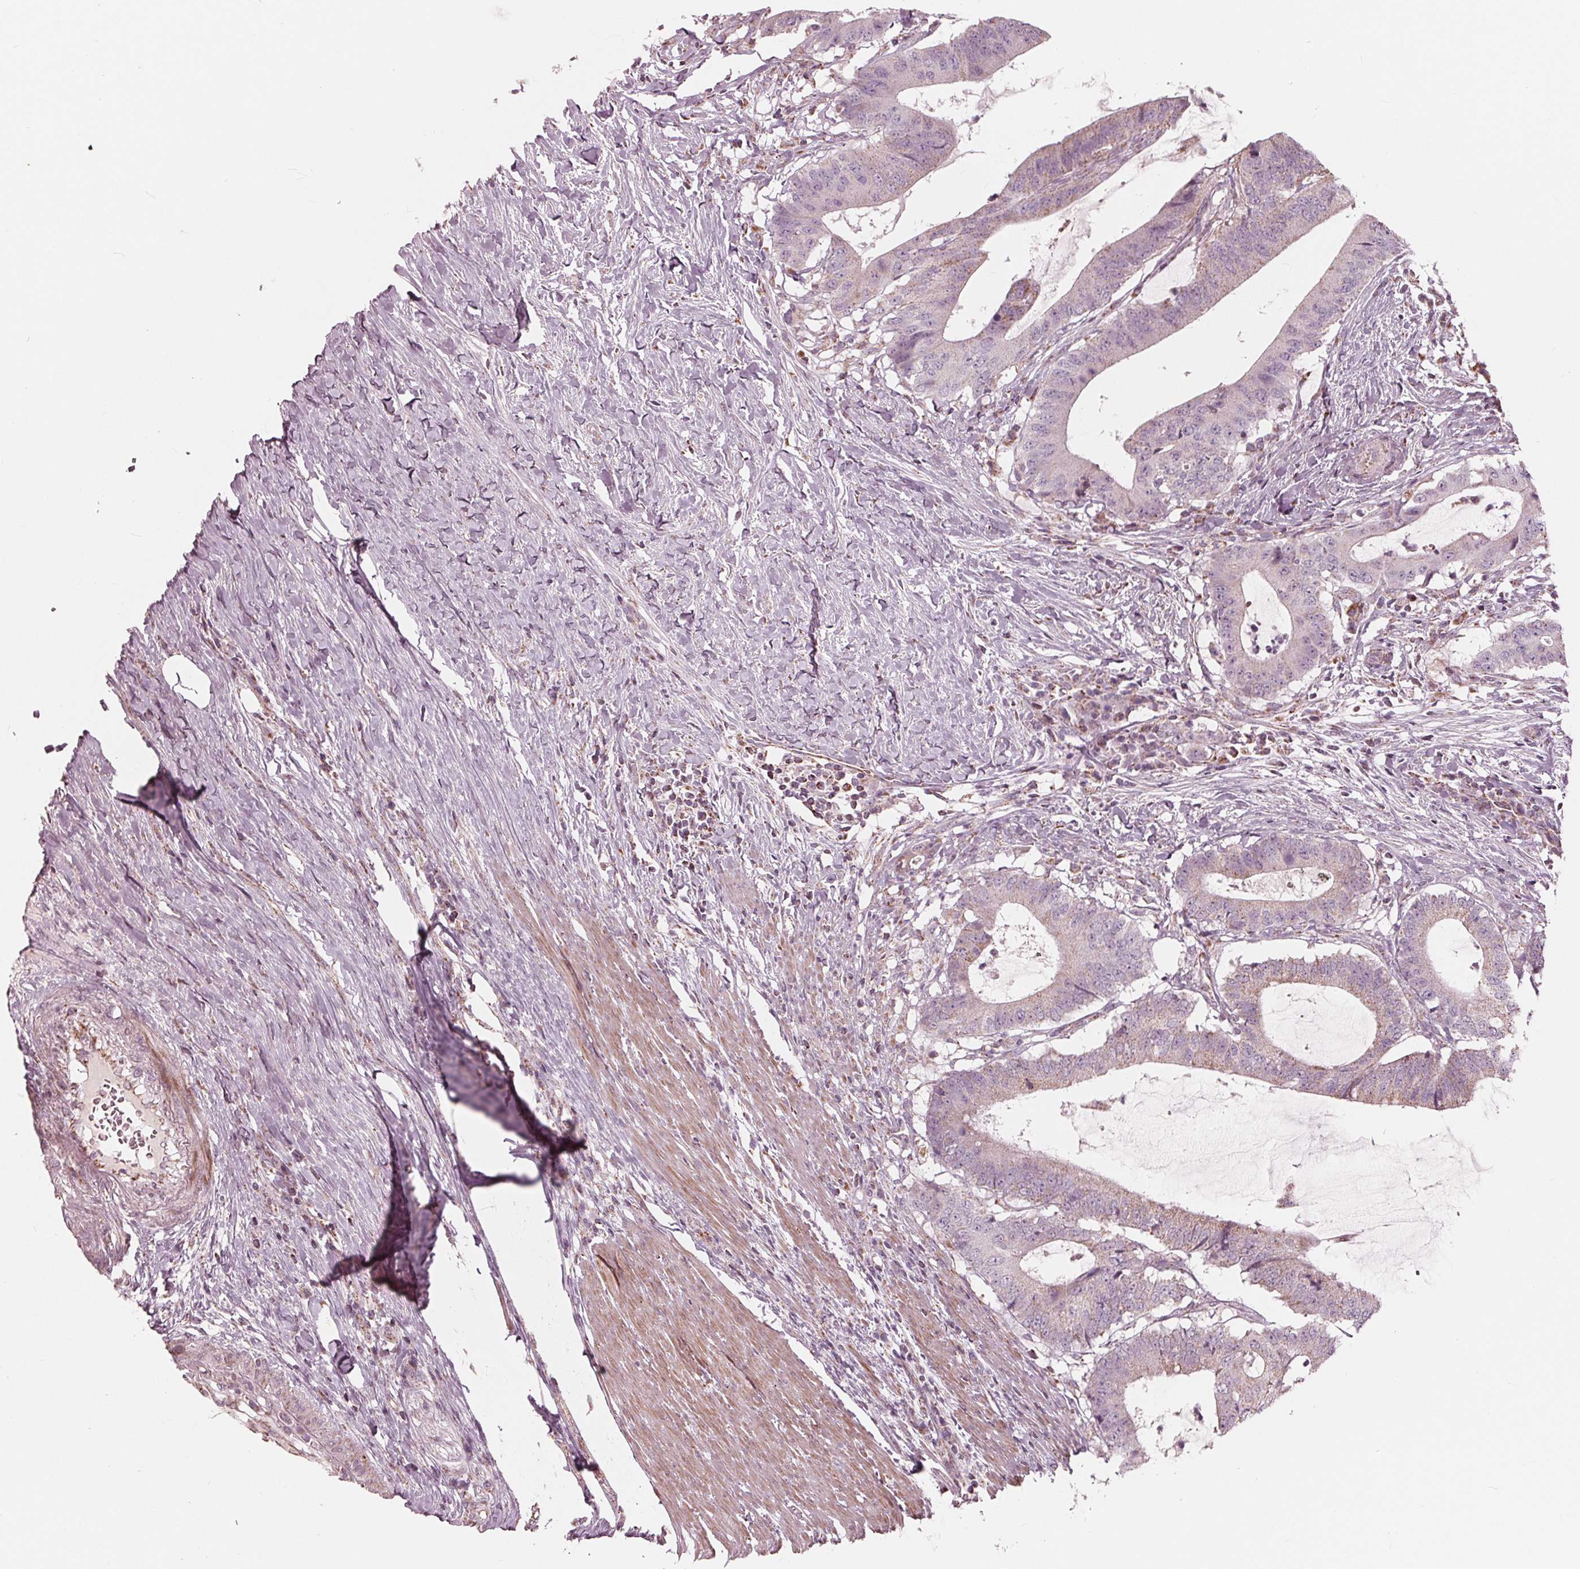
{"staining": {"intensity": "weak", "quantity": "<25%", "location": "cytoplasmic/membranous"}, "tissue": "colorectal cancer", "cell_type": "Tumor cells", "image_type": "cancer", "snomed": [{"axis": "morphology", "description": "Adenocarcinoma, NOS"}, {"axis": "topography", "description": "Colon"}], "caption": "Immunohistochemistry photomicrograph of adenocarcinoma (colorectal) stained for a protein (brown), which shows no positivity in tumor cells.", "gene": "DCAF4L2", "patient": {"sex": "female", "age": 43}}